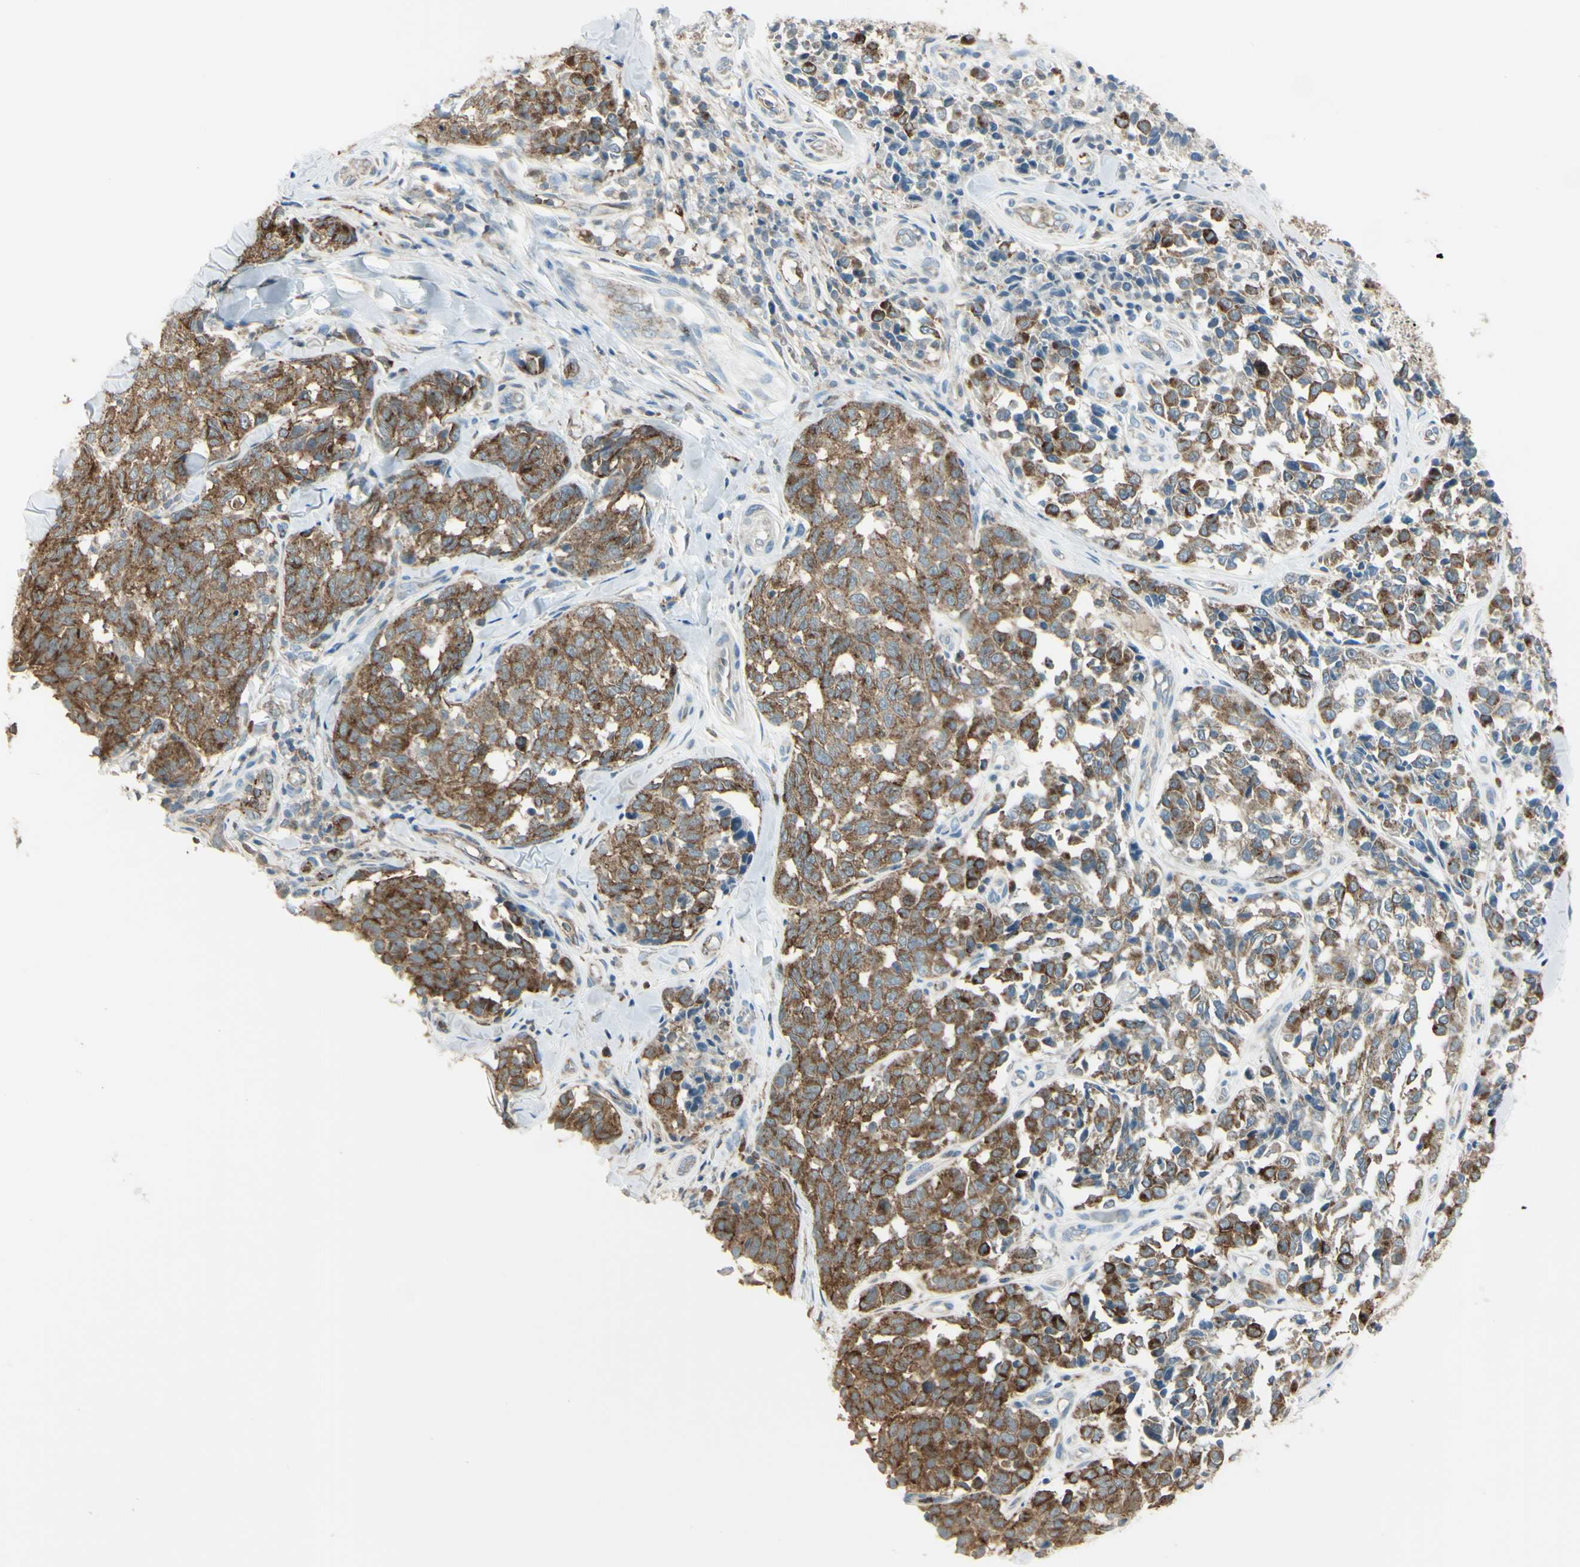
{"staining": {"intensity": "moderate", "quantity": ">75%", "location": "cytoplasmic/membranous"}, "tissue": "melanoma", "cell_type": "Tumor cells", "image_type": "cancer", "snomed": [{"axis": "morphology", "description": "Malignant melanoma, NOS"}, {"axis": "topography", "description": "Skin"}], "caption": "Tumor cells demonstrate medium levels of moderate cytoplasmic/membranous staining in approximately >75% of cells in malignant melanoma.", "gene": "CYRIB", "patient": {"sex": "female", "age": 64}}